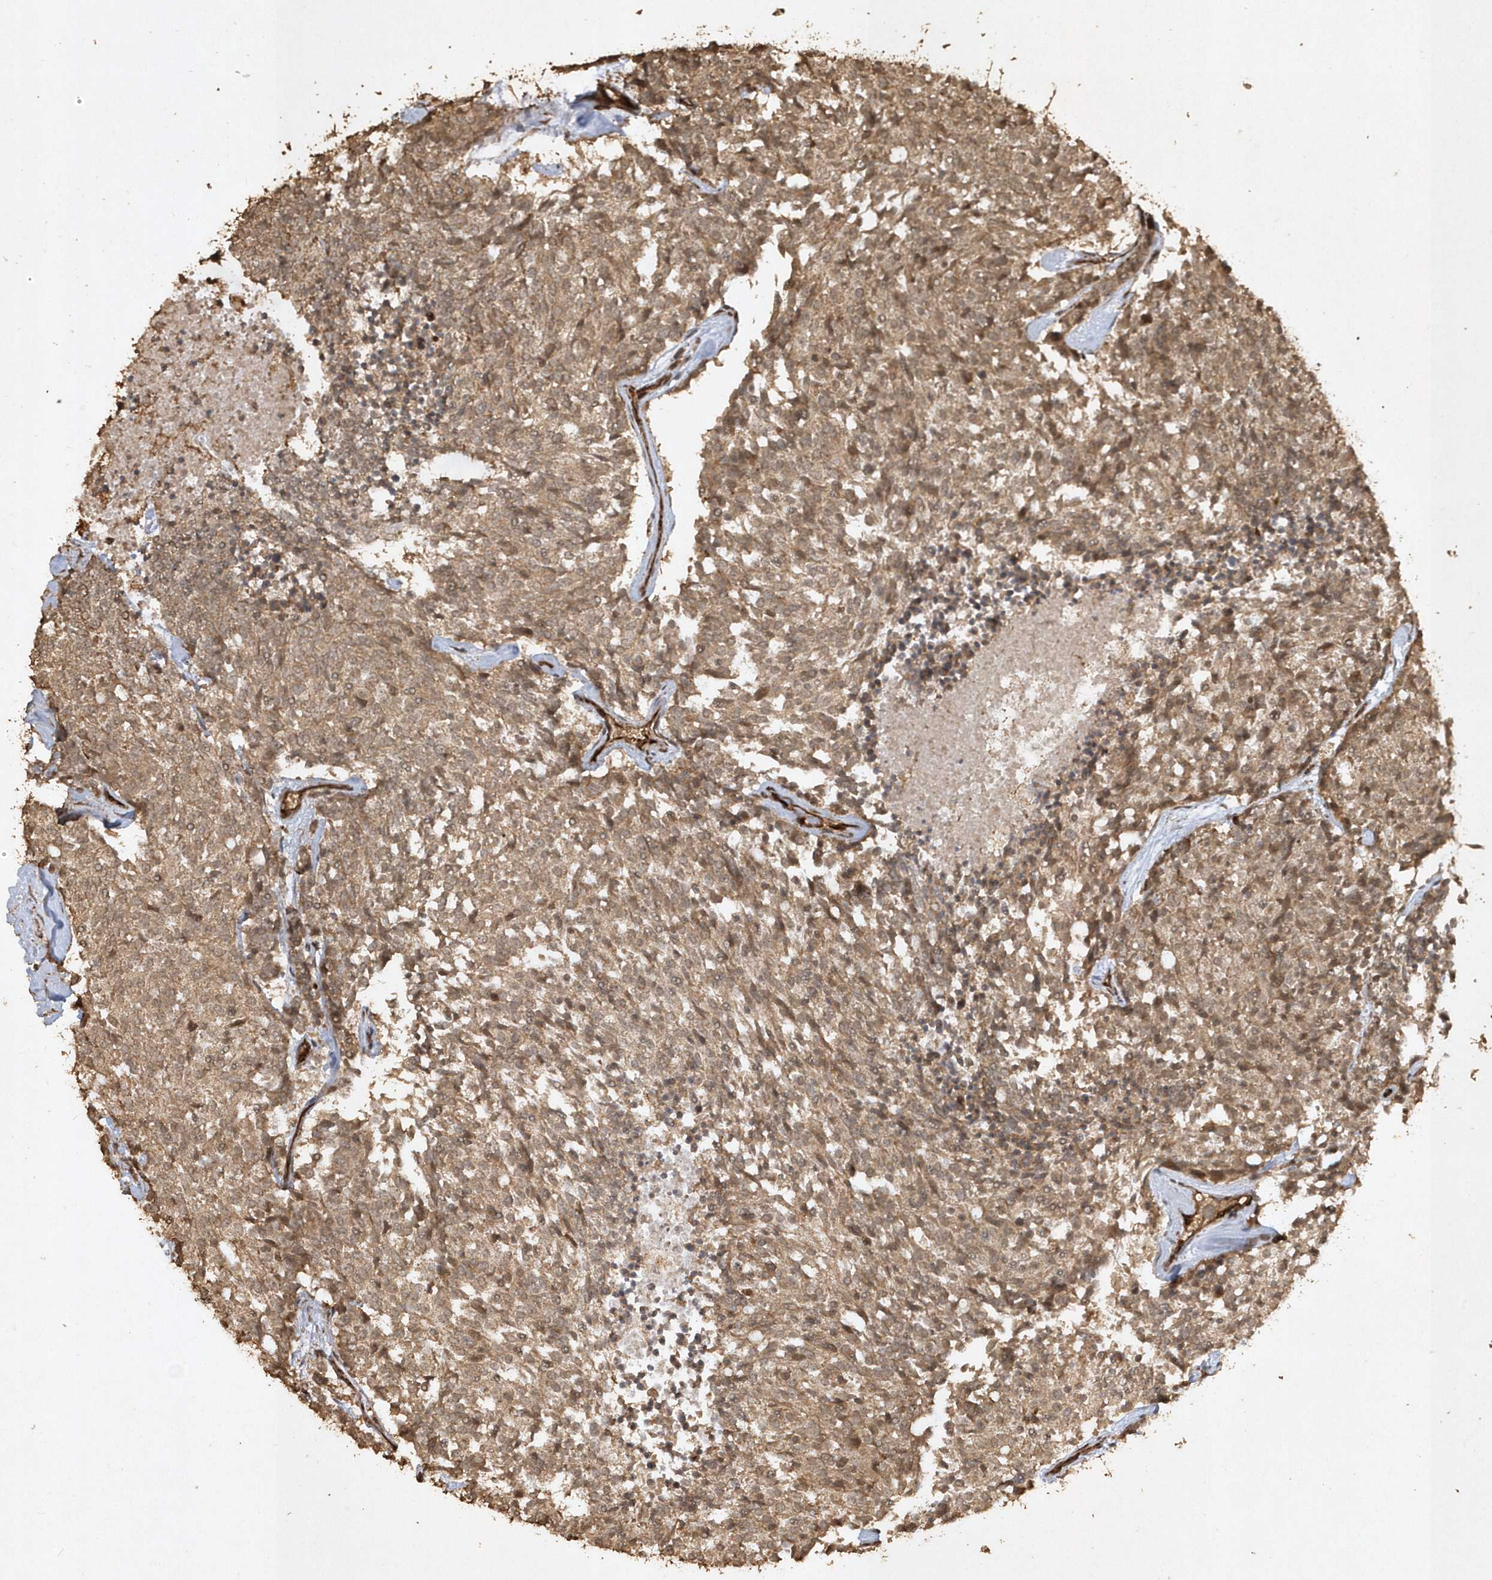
{"staining": {"intensity": "moderate", "quantity": ">75%", "location": "cytoplasmic/membranous,nuclear"}, "tissue": "carcinoid", "cell_type": "Tumor cells", "image_type": "cancer", "snomed": [{"axis": "morphology", "description": "Carcinoid, malignant, NOS"}, {"axis": "topography", "description": "Pancreas"}], "caption": "The histopathology image shows staining of carcinoid (malignant), revealing moderate cytoplasmic/membranous and nuclear protein expression (brown color) within tumor cells. Ihc stains the protein in brown and the nuclei are stained blue.", "gene": "AVPI1", "patient": {"sex": "female", "age": 54}}